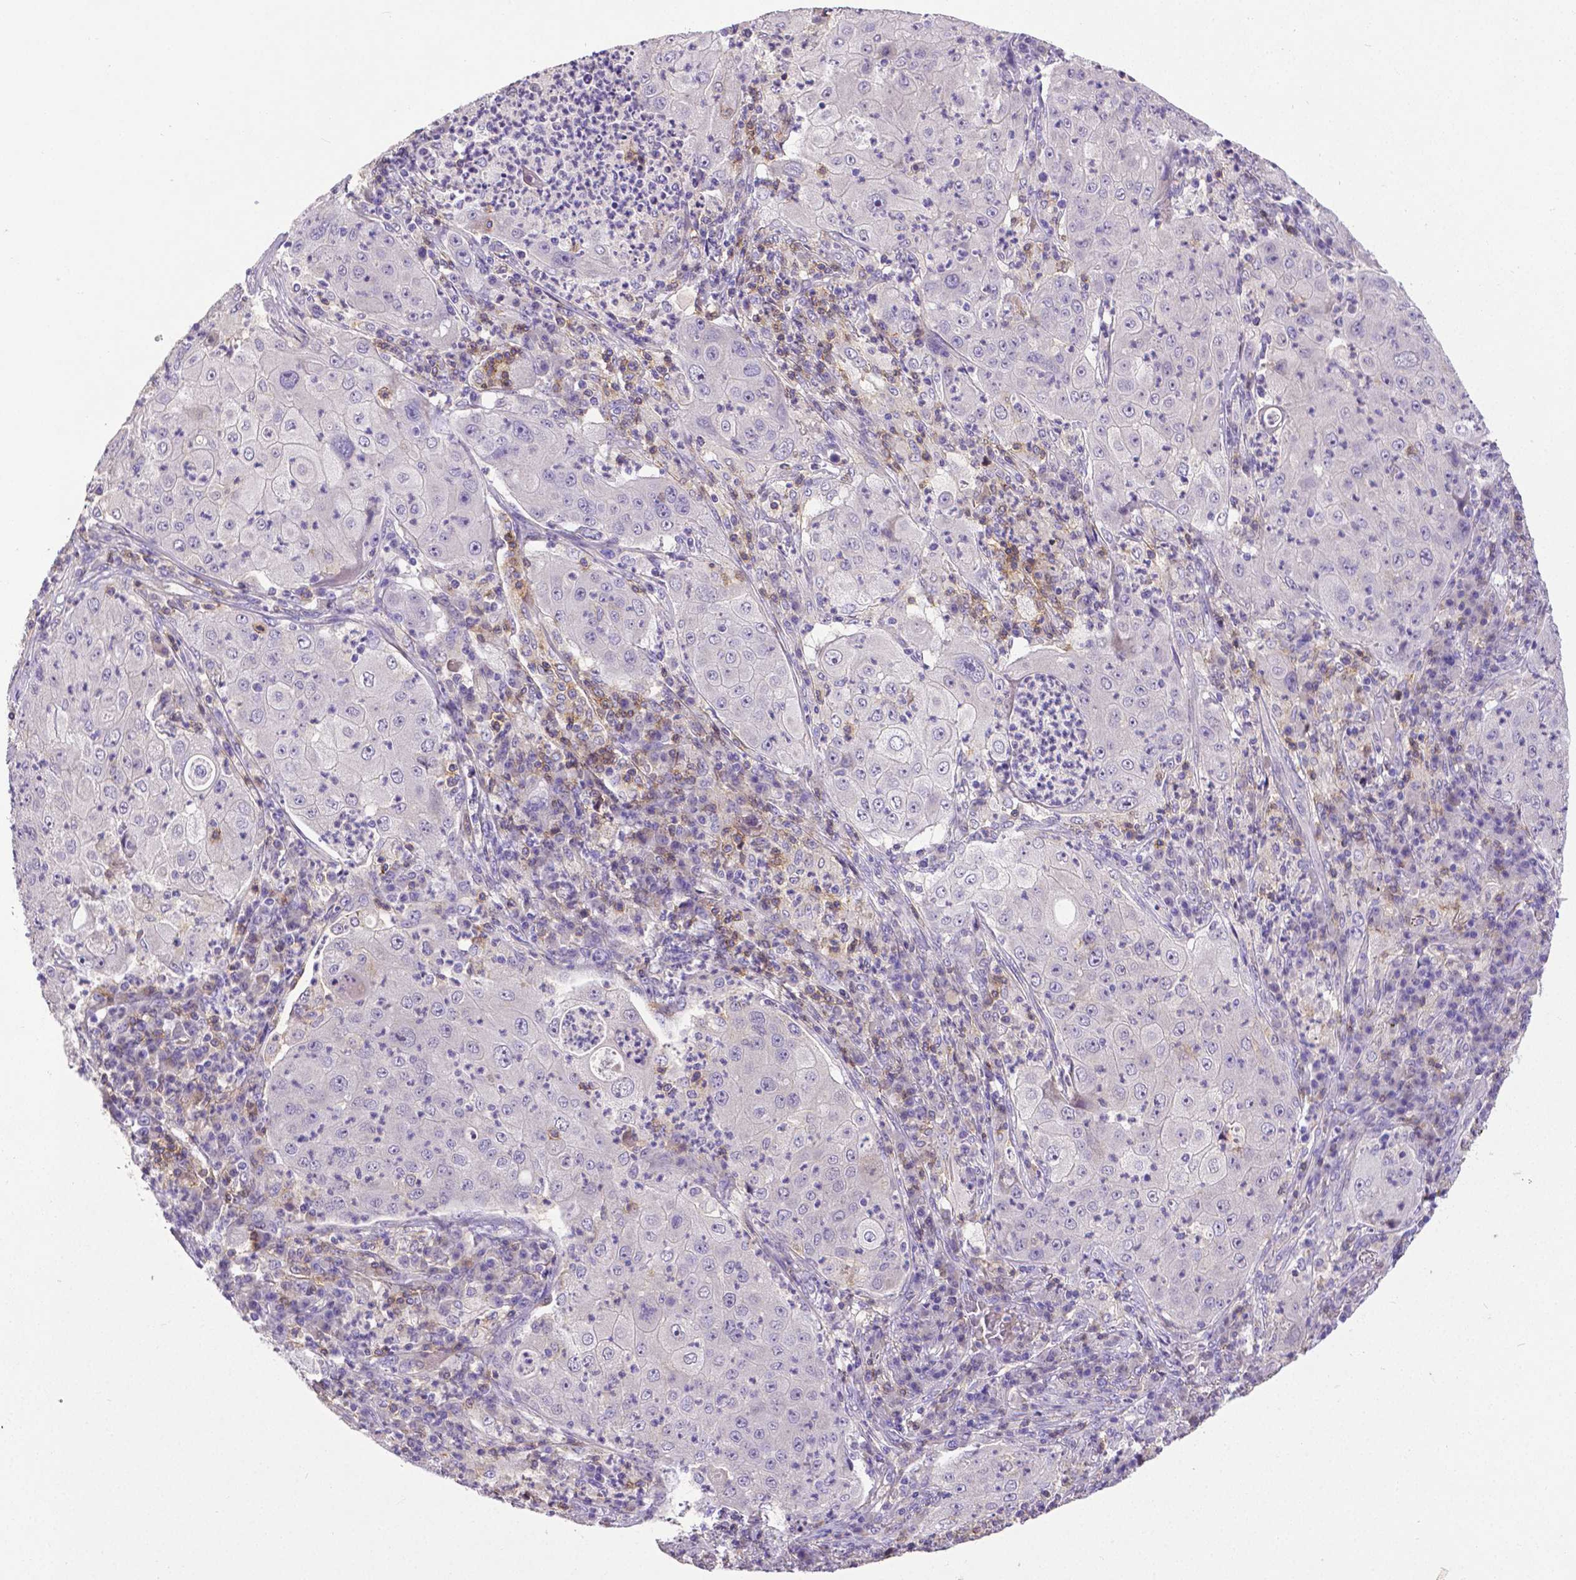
{"staining": {"intensity": "negative", "quantity": "none", "location": "none"}, "tissue": "lung cancer", "cell_type": "Tumor cells", "image_type": "cancer", "snomed": [{"axis": "morphology", "description": "Squamous cell carcinoma, NOS"}, {"axis": "topography", "description": "Lung"}], "caption": "An image of human squamous cell carcinoma (lung) is negative for staining in tumor cells. The staining is performed using DAB brown chromogen with nuclei counter-stained in using hematoxylin.", "gene": "CD4", "patient": {"sex": "female", "age": 59}}